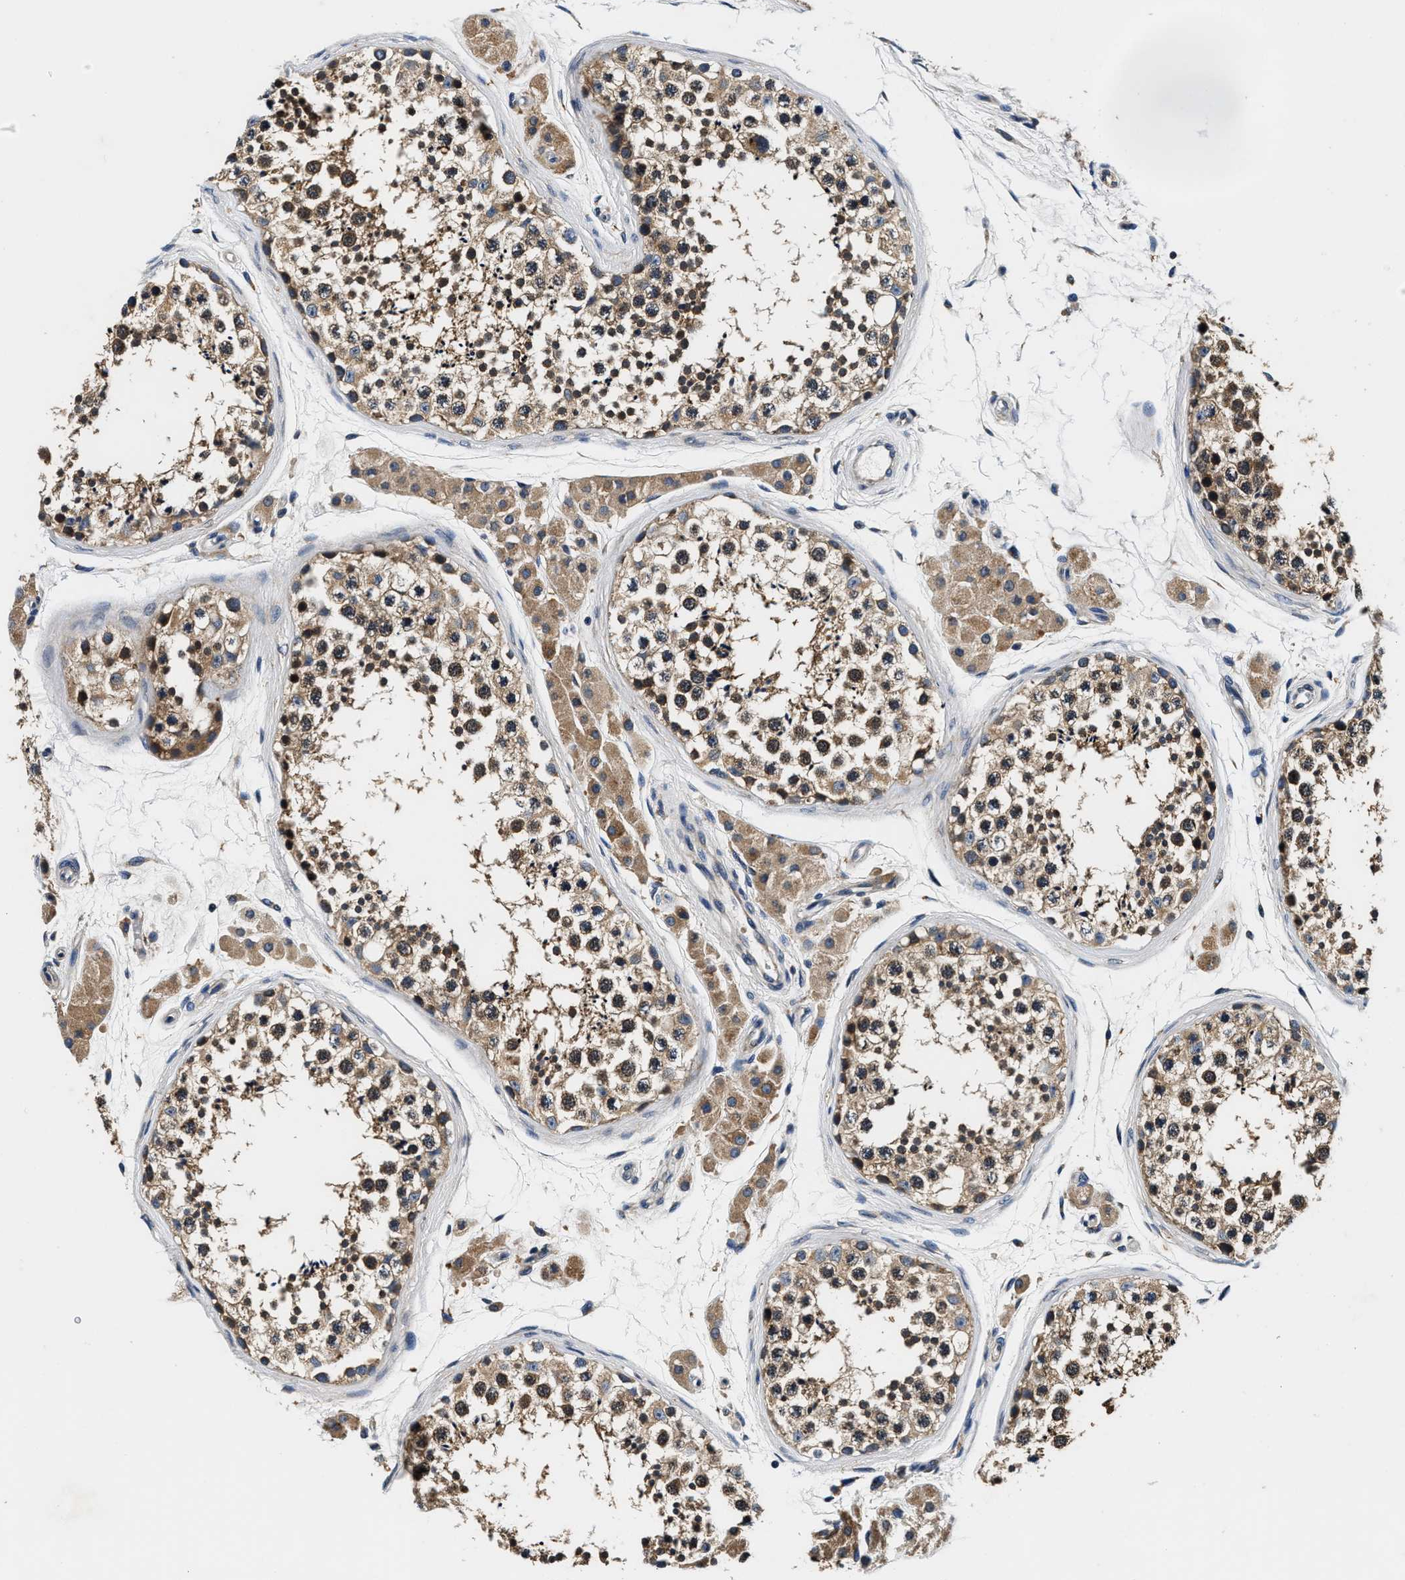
{"staining": {"intensity": "moderate", "quantity": ">75%", "location": "cytoplasmic/membranous"}, "tissue": "testis", "cell_type": "Cells in seminiferous ducts", "image_type": "normal", "snomed": [{"axis": "morphology", "description": "Normal tissue, NOS"}, {"axis": "topography", "description": "Testis"}], "caption": "Protein staining shows moderate cytoplasmic/membranous positivity in about >75% of cells in seminiferous ducts in normal testis.", "gene": "PI4KB", "patient": {"sex": "male", "age": 56}}